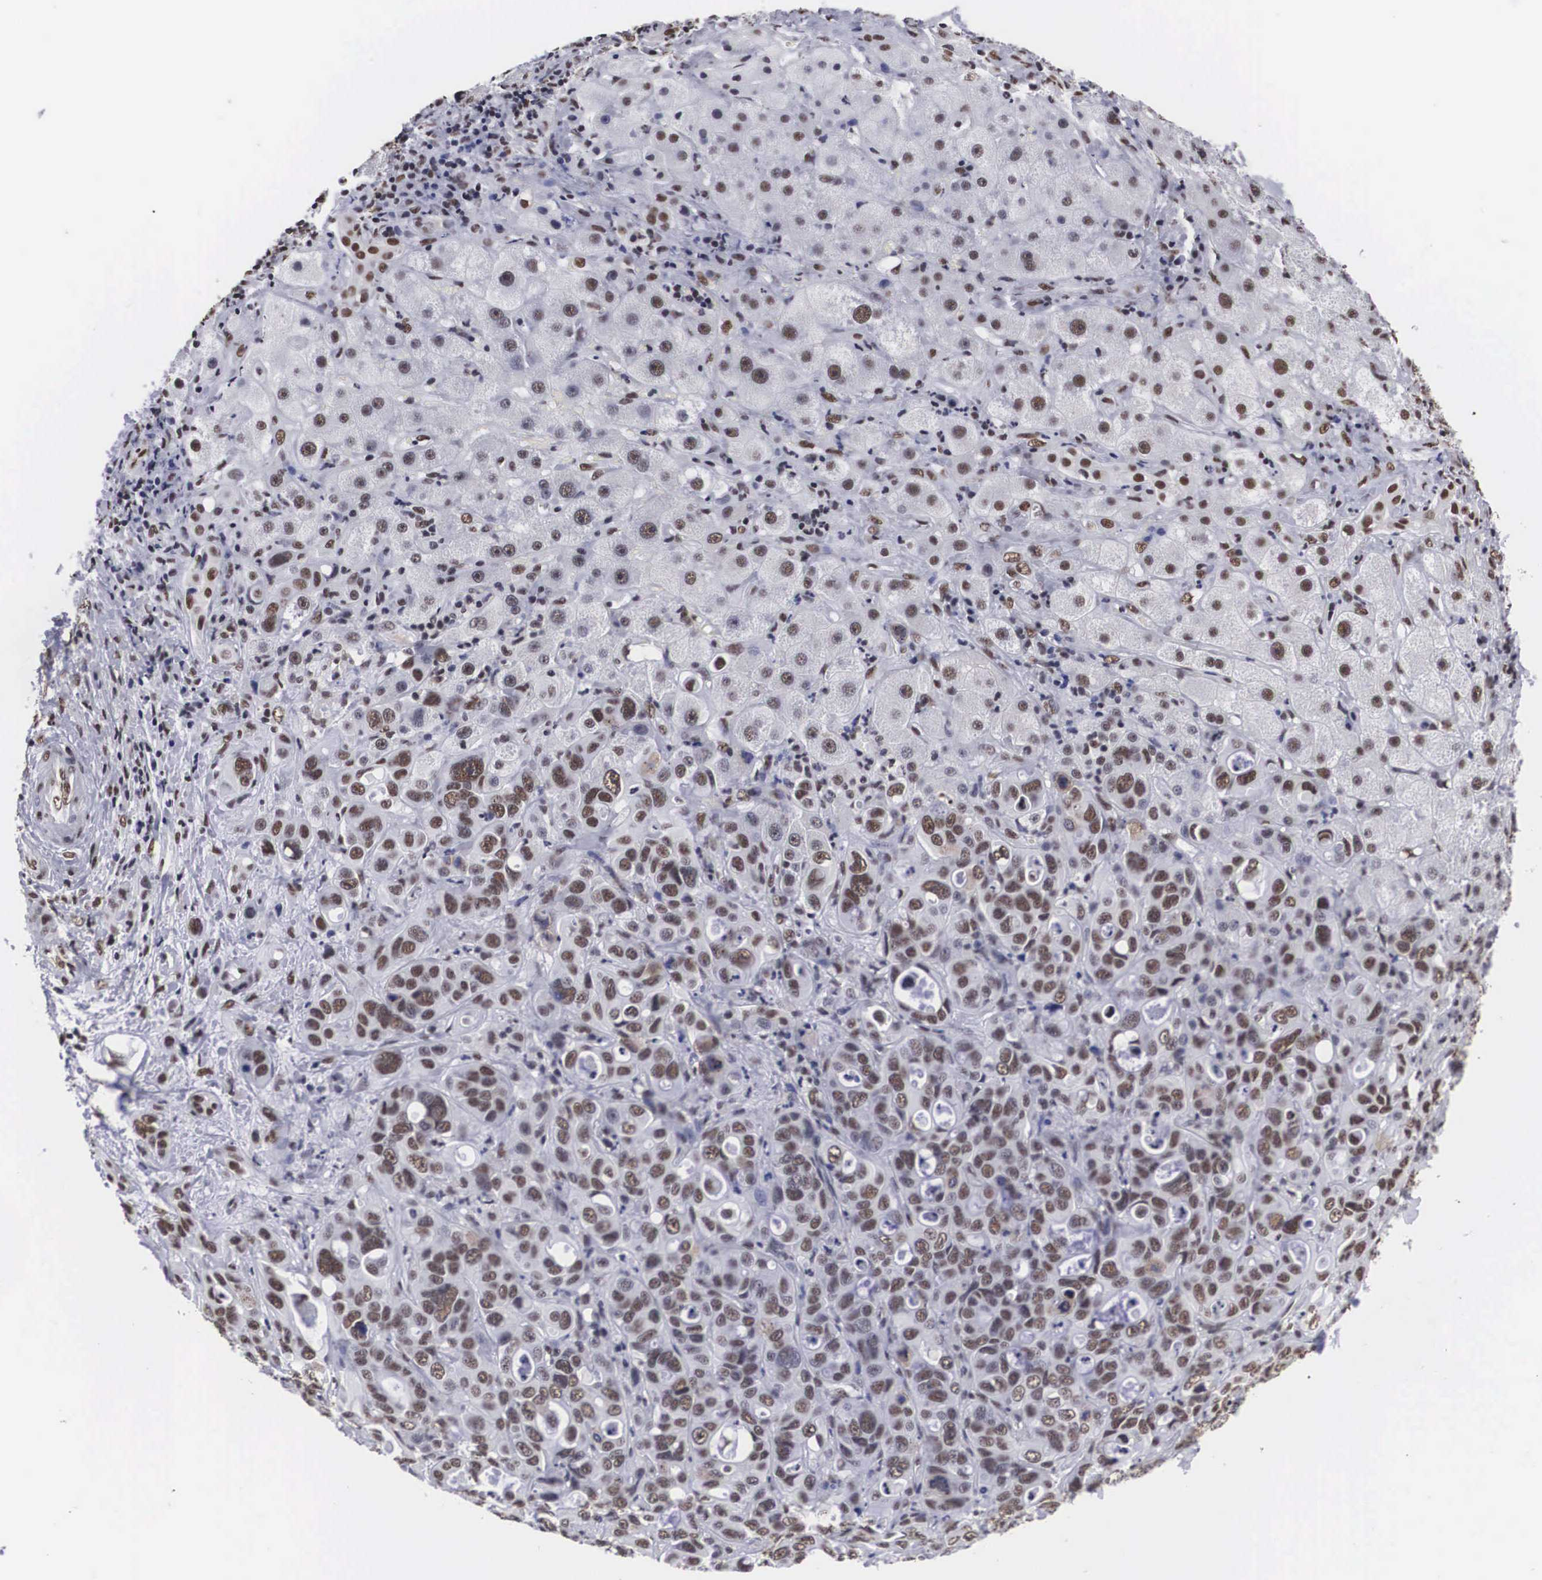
{"staining": {"intensity": "moderate", "quantity": ">75%", "location": "nuclear"}, "tissue": "liver cancer", "cell_type": "Tumor cells", "image_type": "cancer", "snomed": [{"axis": "morphology", "description": "Cholangiocarcinoma"}, {"axis": "topography", "description": "Liver"}], "caption": "IHC photomicrograph of neoplastic tissue: cholangiocarcinoma (liver) stained using immunohistochemistry (IHC) shows medium levels of moderate protein expression localized specifically in the nuclear of tumor cells, appearing as a nuclear brown color.", "gene": "ACIN1", "patient": {"sex": "female", "age": 79}}